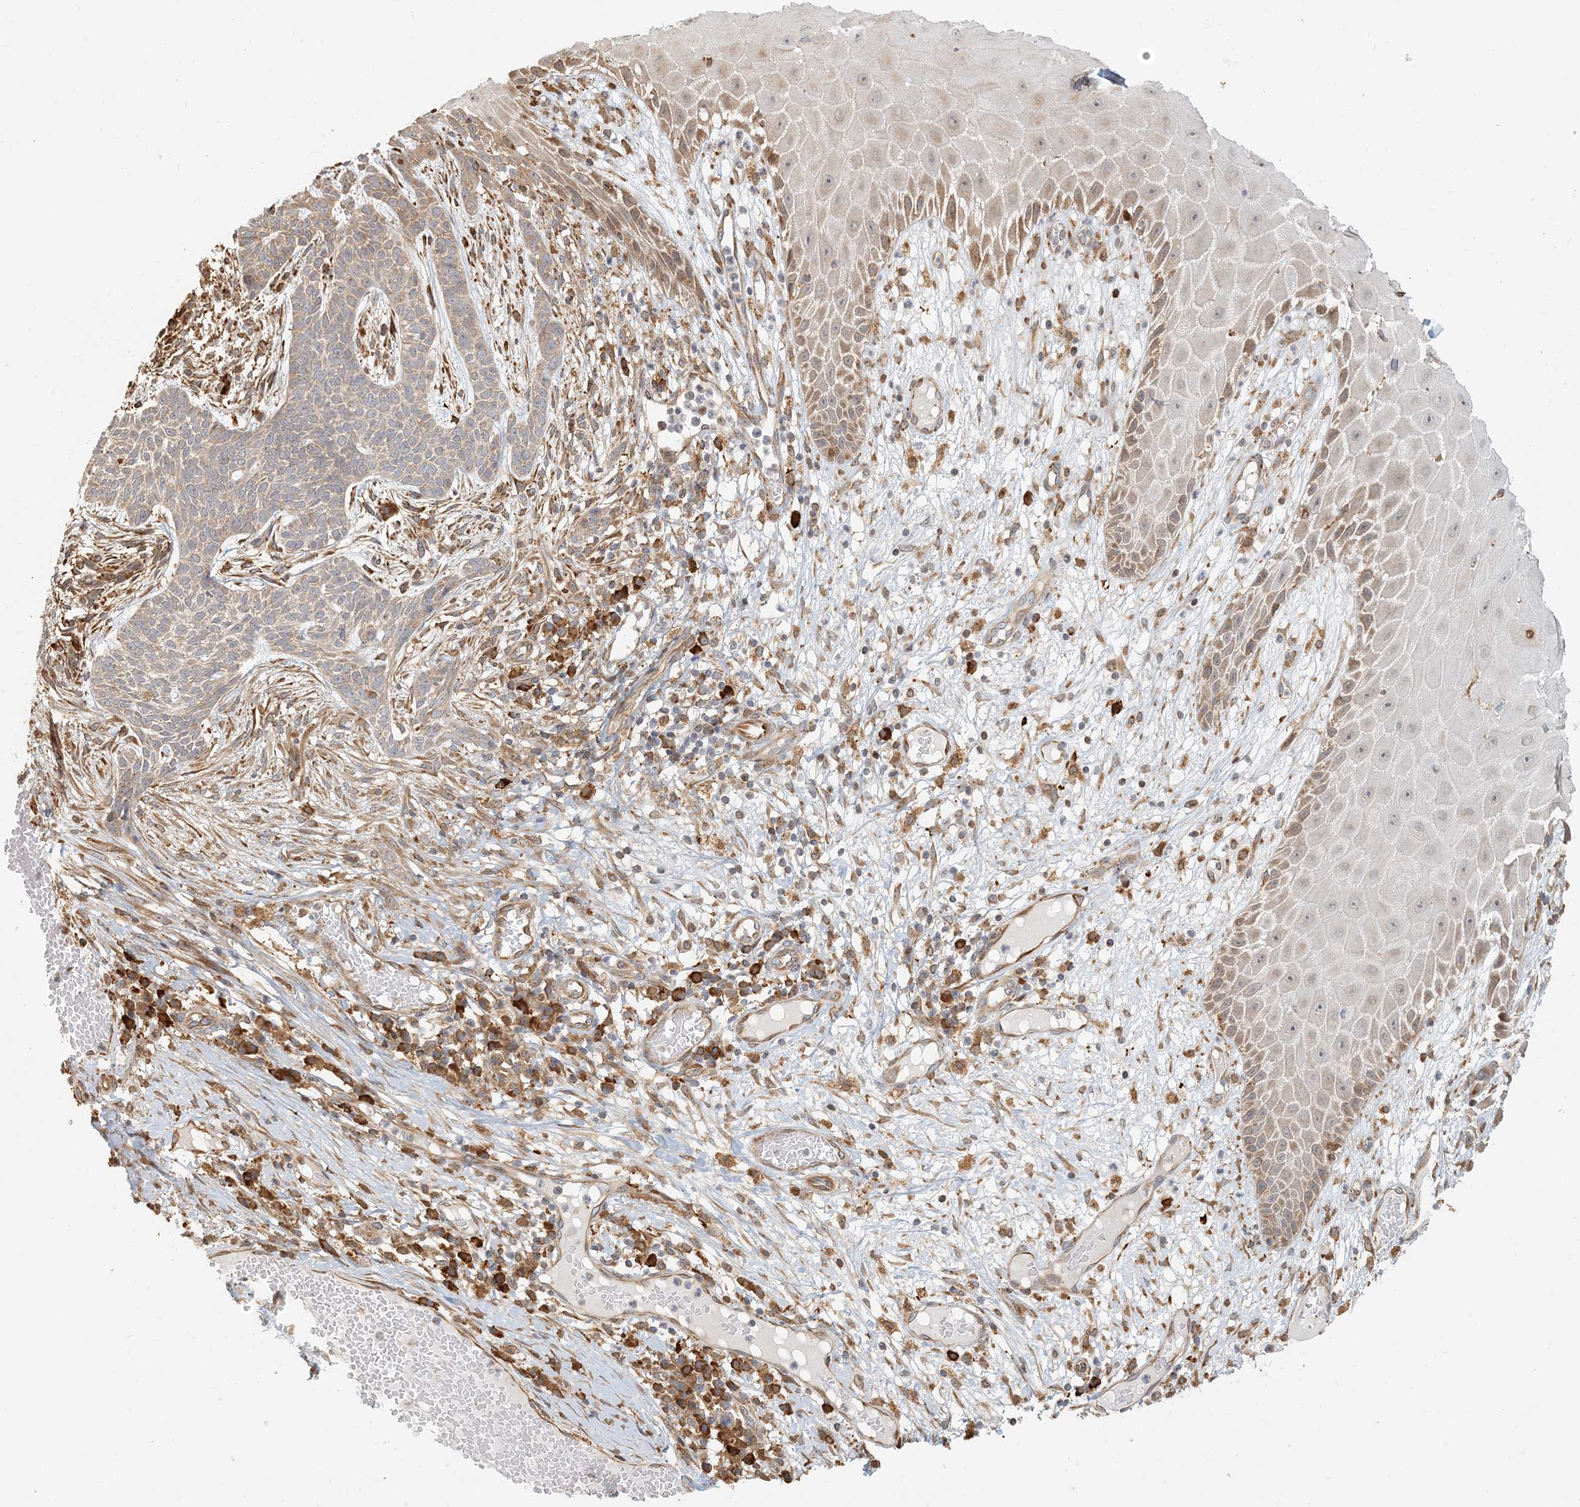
{"staining": {"intensity": "weak", "quantity": "<25%", "location": "cytoplasmic/membranous"}, "tissue": "skin cancer", "cell_type": "Tumor cells", "image_type": "cancer", "snomed": [{"axis": "morphology", "description": "Normal tissue, NOS"}, {"axis": "morphology", "description": "Basal cell carcinoma"}, {"axis": "topography", "description": "Skin"}], "caption": "Tumor cells show no significant protein positivity in basal cell carcinoma (skin).", "gene": "HNMT", "patient": {"sex": "male", "age": 64}}